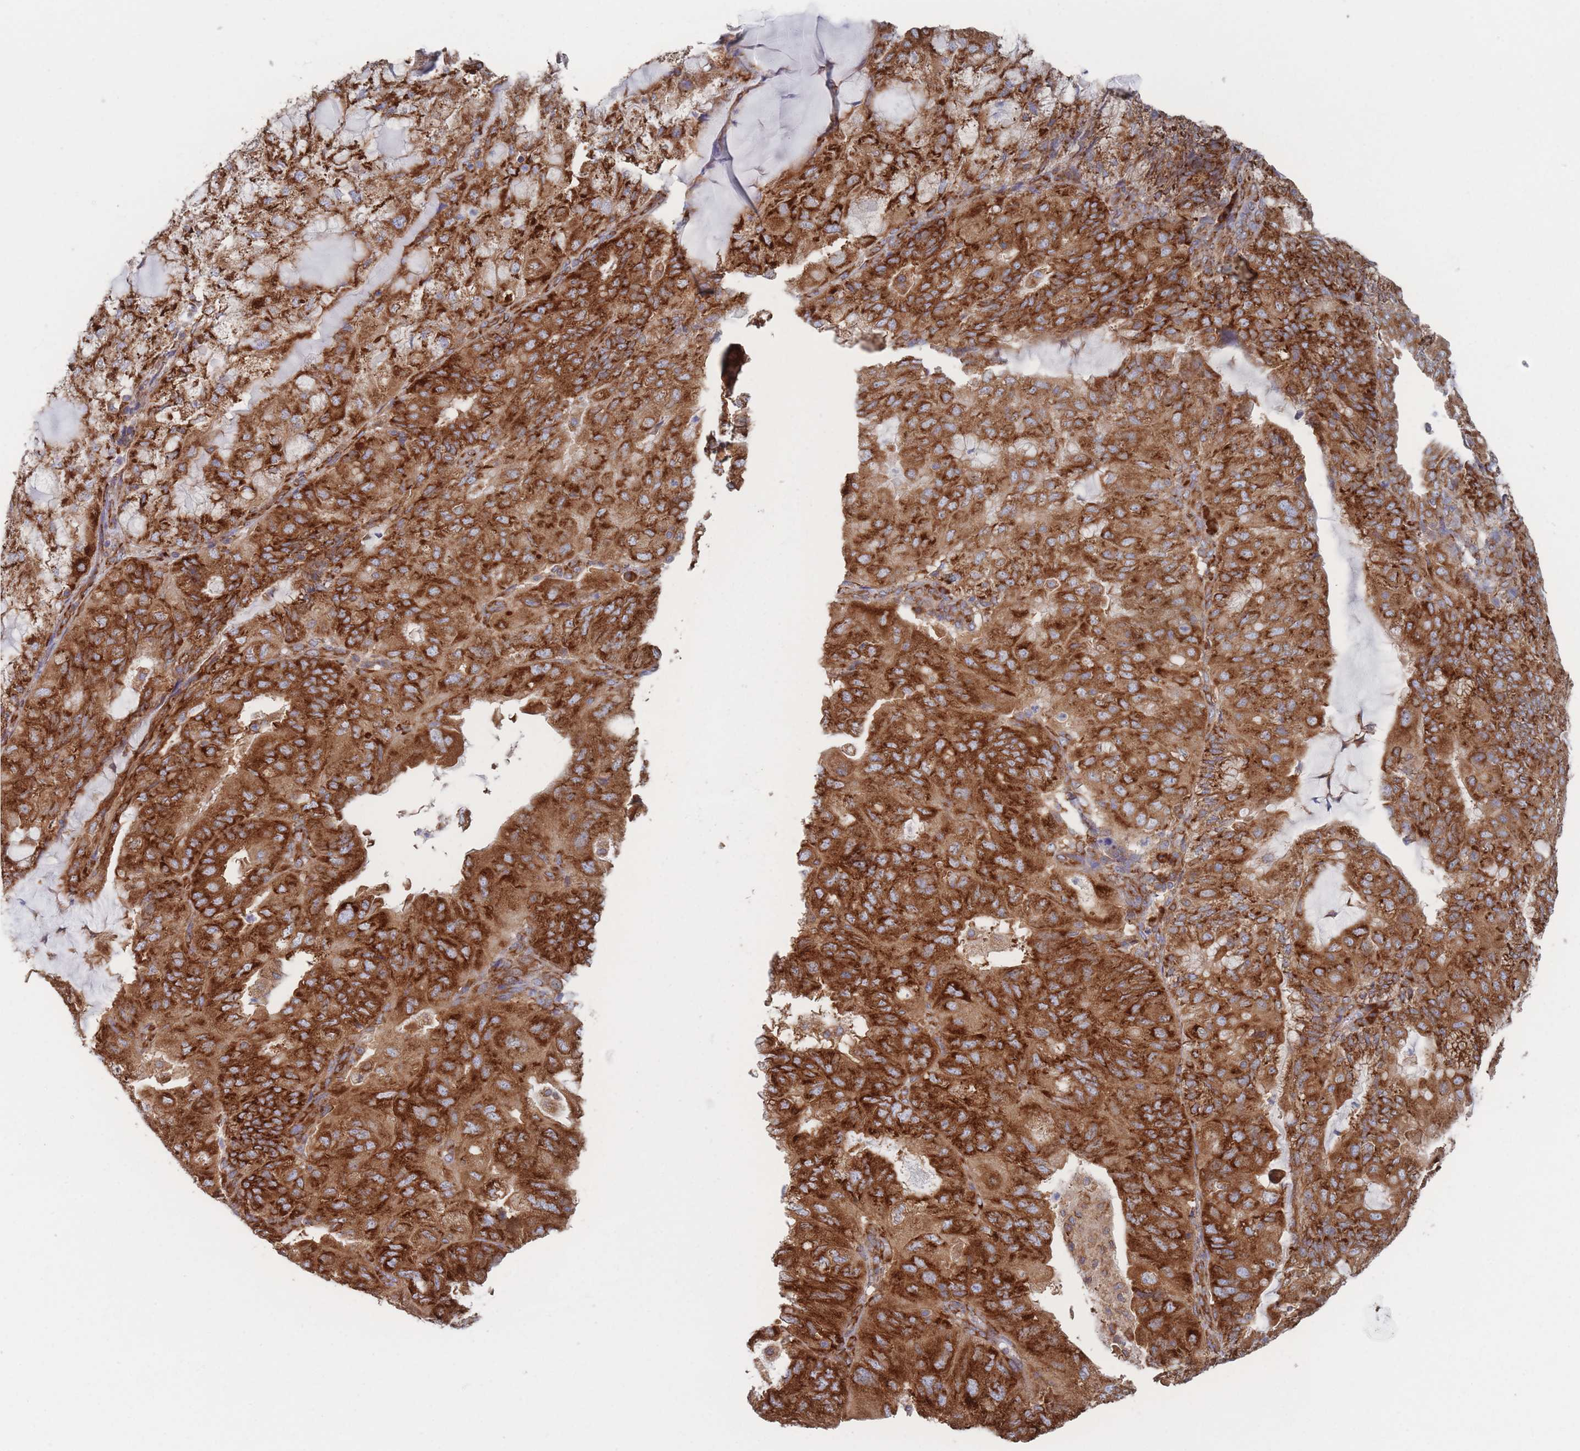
{"staining": {"intensity": "strong", "quantity": ">75%", "location": "cytoplasmic/membranous"}, "tissue": "endometrial cancer", "cell_type": "Tumor cells", "image_type": "cancer", "snomed": [{"axis": "morphology", "description": "Adenocarcinoma, NOS"}, {"axis": "topography", "description": "Endometrium"}], "caption": "Adenocarcinoma (endometrial) stained with a protein marker demonstrates strong staining in tumor cells.", "gene": "EEF1B2", "patient": {"sex": "female", "age": 81}}